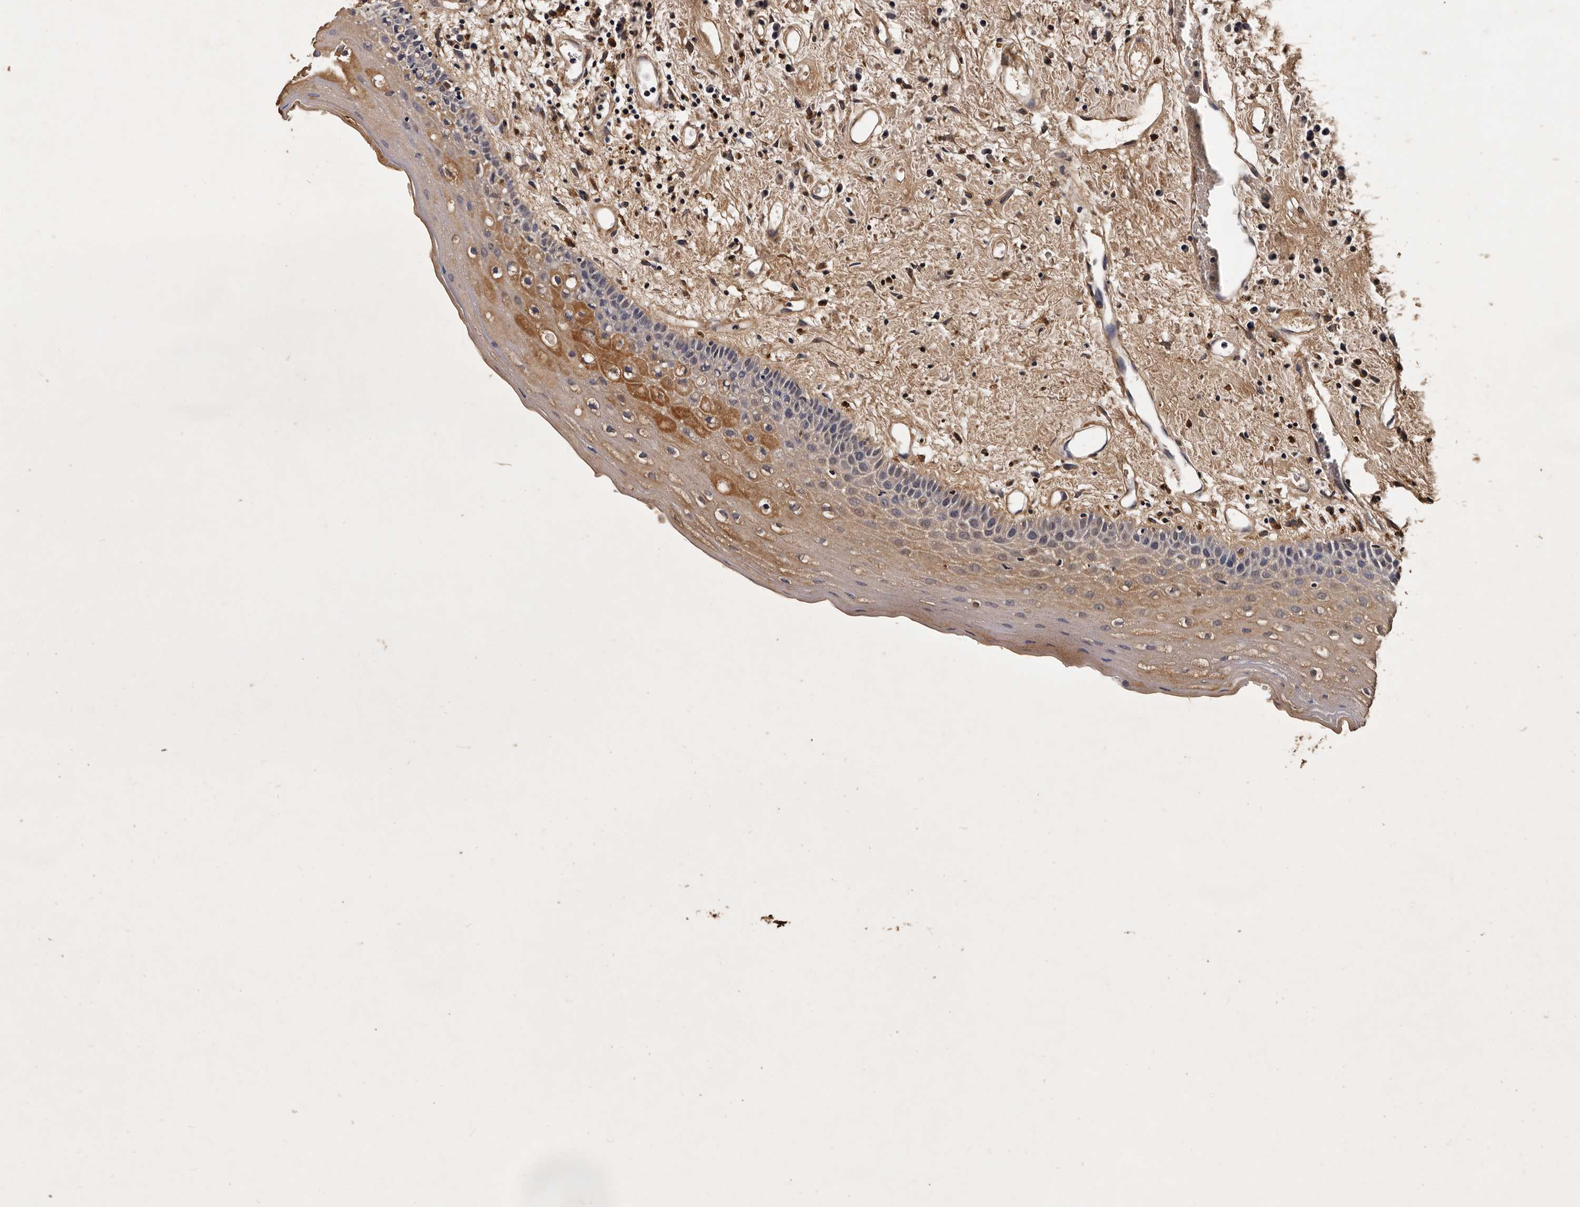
{"staining": {"intensity": "strong", "quantity": "25%-75%", "location": "cytoplasmic/membranous"}, "tissue": "oral mucosa", "cell_type": "Squamous epithelial cells", "image_type": "normal", "snomed": [{"axis": "morphology", "description": "Normal tissue, NOS"}, {"axis": "topography", "description": "Oral tissue"}], "caption": "An immunohistochemistry photomicrograph of unremarkable tissue is shown. Protein staining in brown shows strong cytoplasmic/membranous positivity in oral mucosa within squamous epithelial cells.", "gene": "PARS2", "patient": {"sex": "female", "age": 76}}